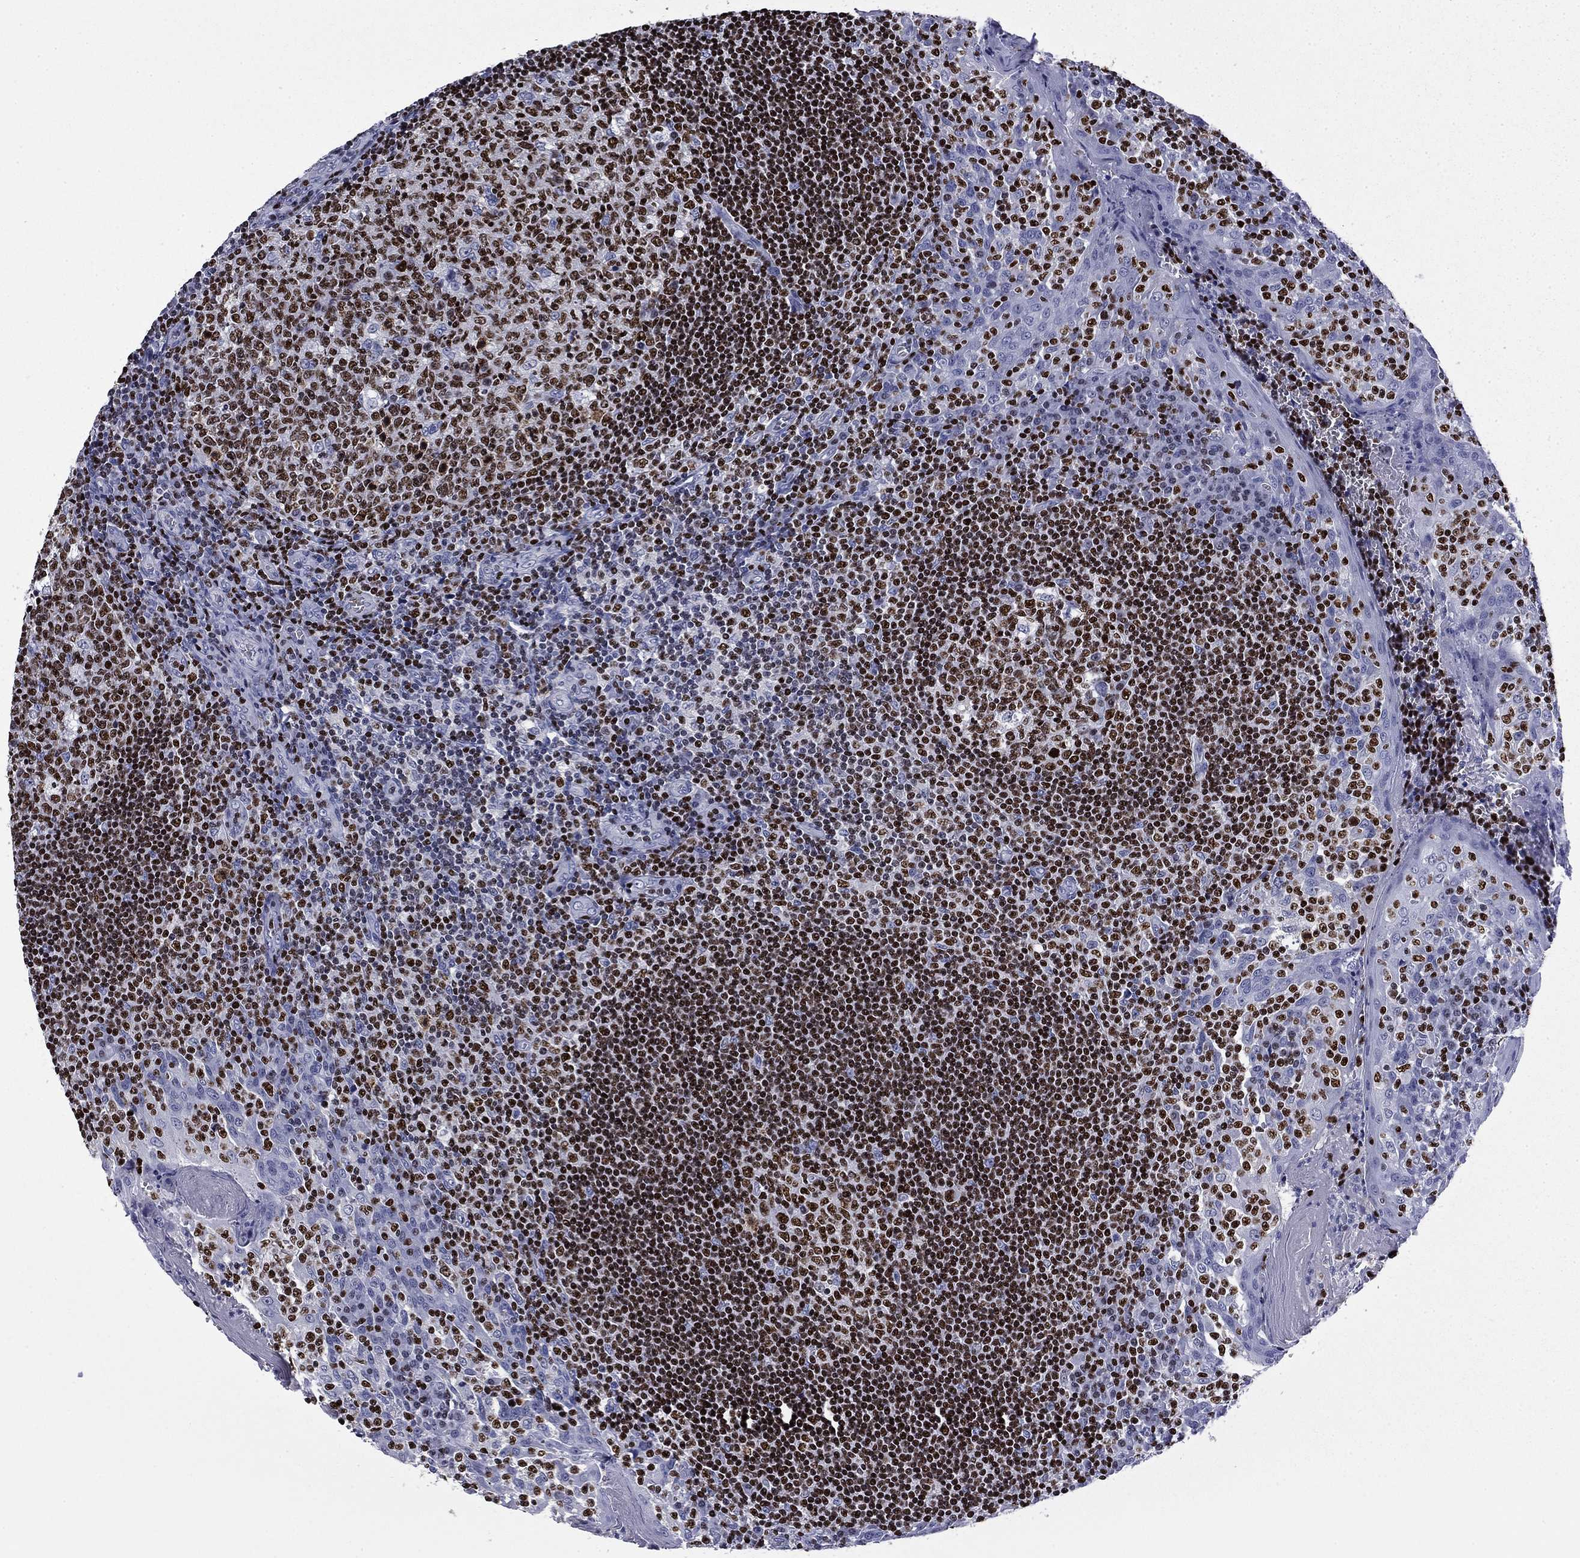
{"staining": {"intensity": "strong", "quantity": ">75%", "location": "nuclear"}, "tissue": "tonsil", "cell_type": "Germinal center cells", "image_type": "normal", "snomed": [{"axis": "morphology", "description": "Normal tissue, NOS"}, {"axis": "topography", "description": "Tonsil"}], "caption": "Protein analysis of benign tonsil shows strong nuclear expression in about >75% of germinal center cells. (Brightfield microscopy of DAB IHC at high magnification).", "gene": "IKZF3", "patient": {"sex": "female", "age": 13}}